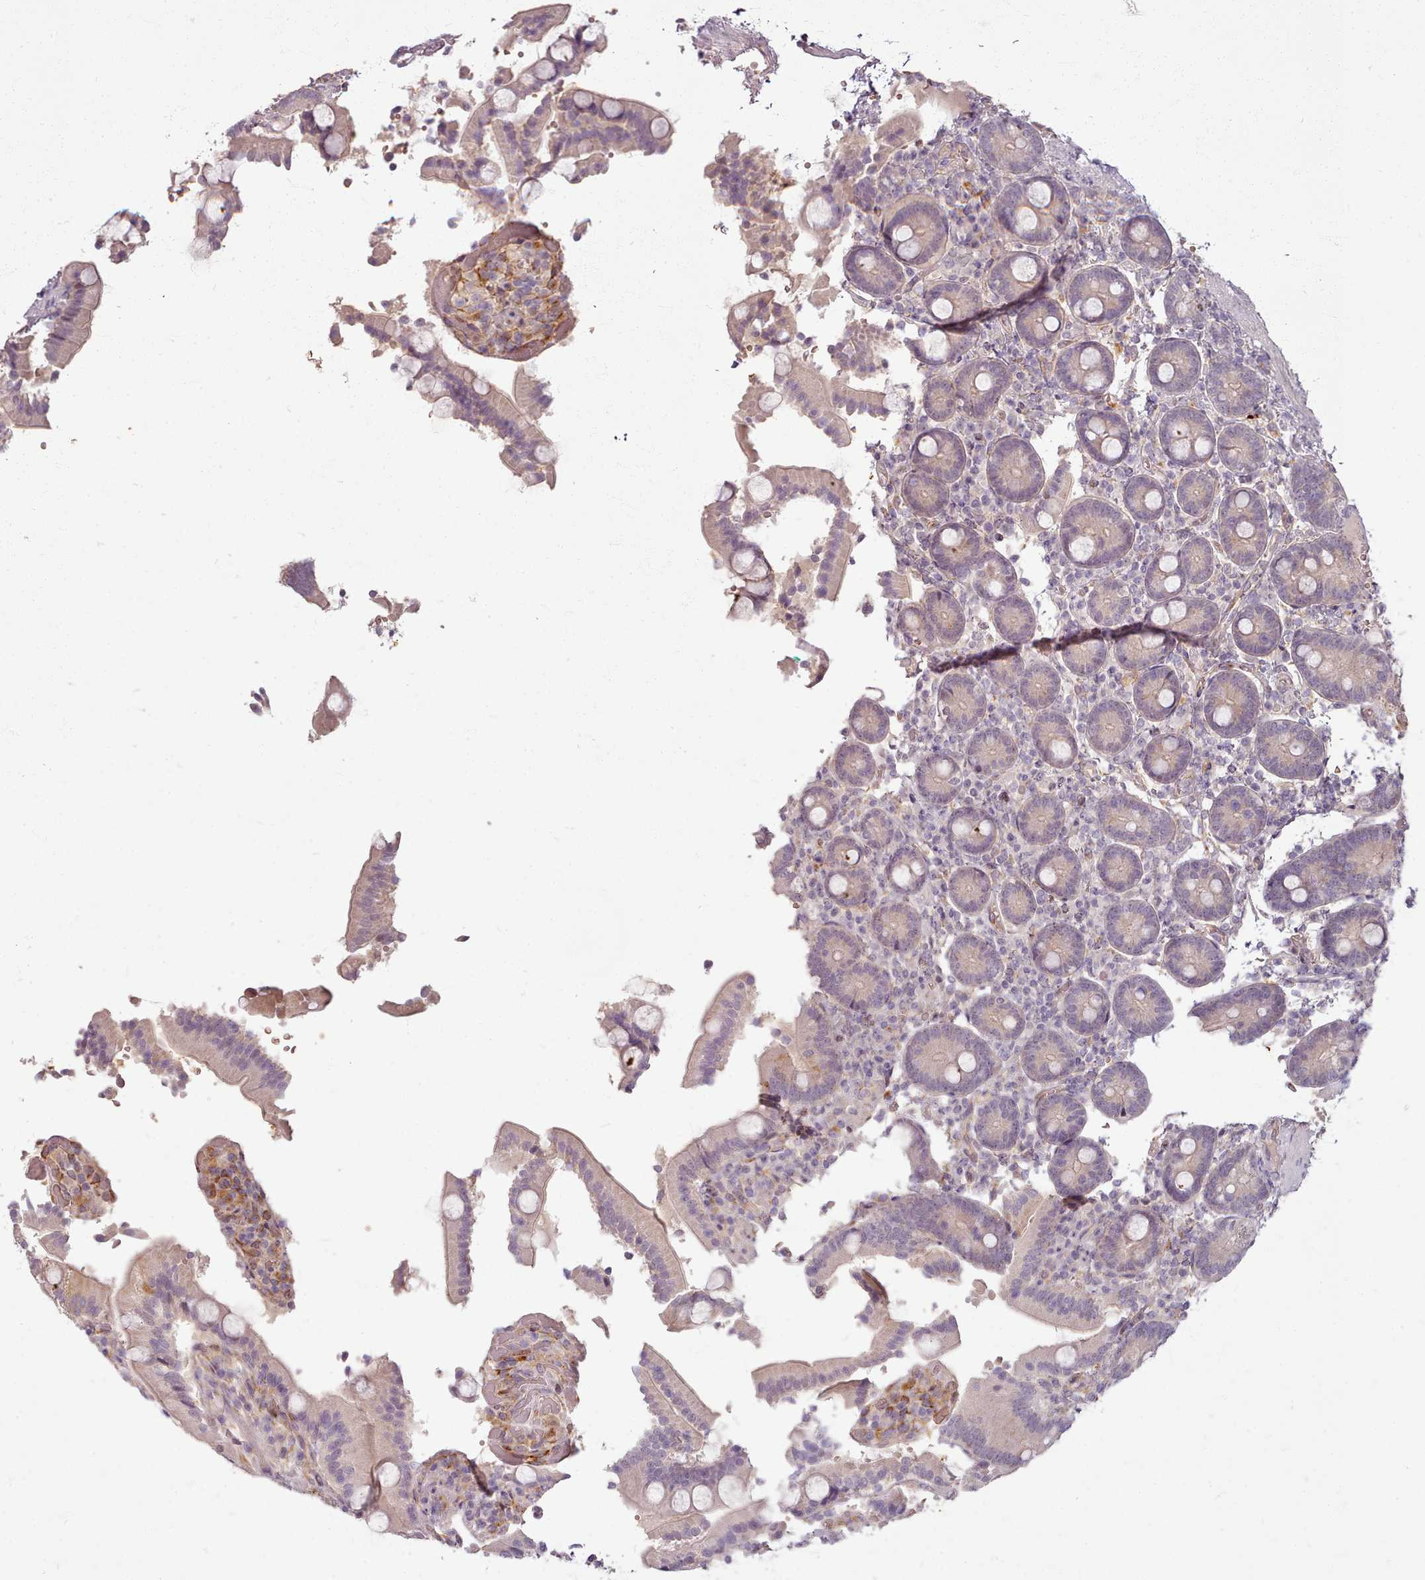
{"staining": {"intensity": "weak", "quantity": "25%-75%", "location": "cytoplasmic/membranous,nuclear"}, "tissue": "duodenum", "cell_type": "Glandular cells", "image_type": "normal", "snomed": [{"axis": "morphology", "description": "Normal tissue, NOS"}, {"axis": "topography", "description": "Duodenum"}], "caption": "High-power microscopy captured an IHC photomicrograph of unremarkable duodenum, revealing weak cytoplasmic/membranous,nuclear staining in about 25%-75% of glandular cells.", "gene": "C1QTNF5", "patient": {"sex": "female", "age": 62}}